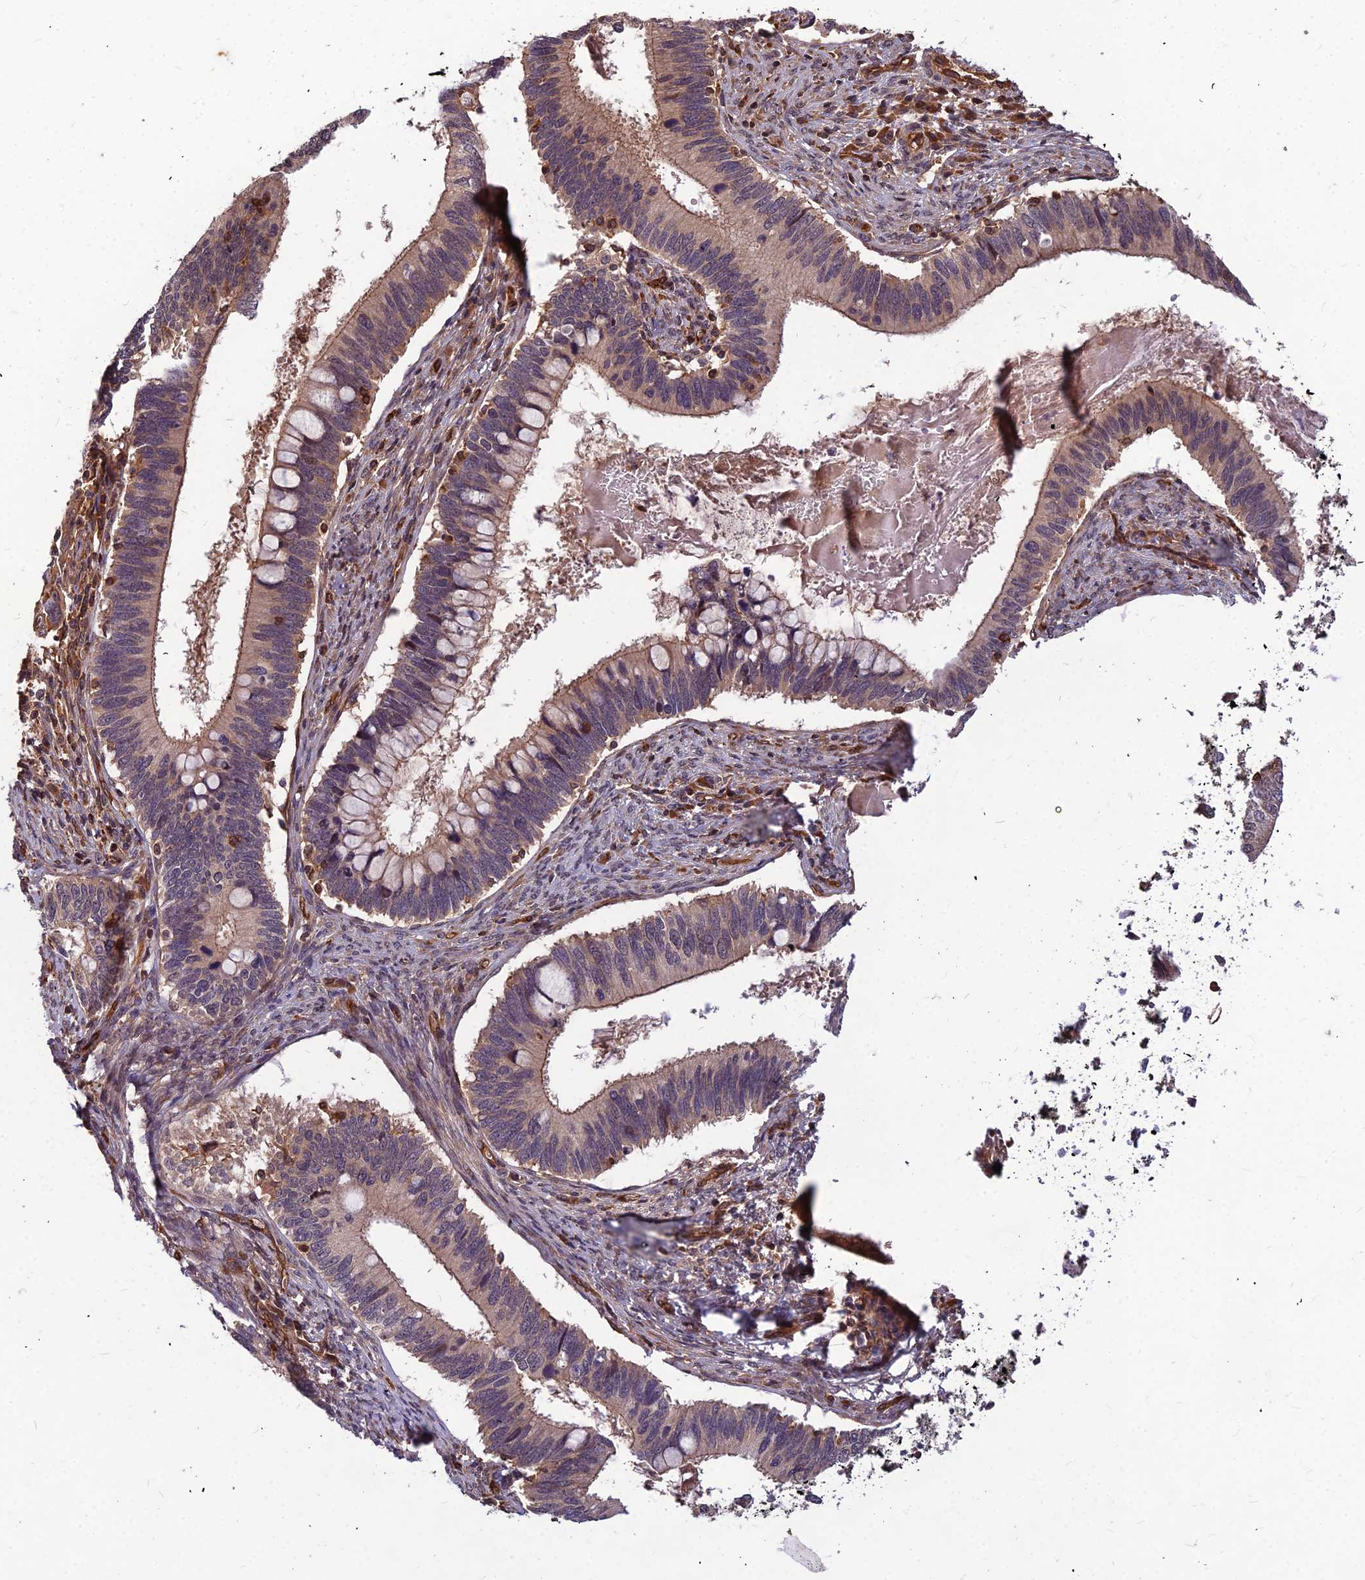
{"staining": {"intensity": "weak", "quantity": "25%-75%", "location": "cytoplasmic/membranous"}, "tissue": "cervical cancer", "cell_type": "Tumor cells", "image_type": "cancer", "snomed": [{"axis": "morphology", "description": "Adenocarcinoma, NOS"}, {"axis": "topography", "description": "Cervix"}], "caption": "The image demonstrates a brown stain indicating the presence of a protein in the cytoplasmic/membranous of tumor cells in cervical adenocarcinoma.", "gene": "ZNF467", "patient": {"sex": "female", "age": 42}}